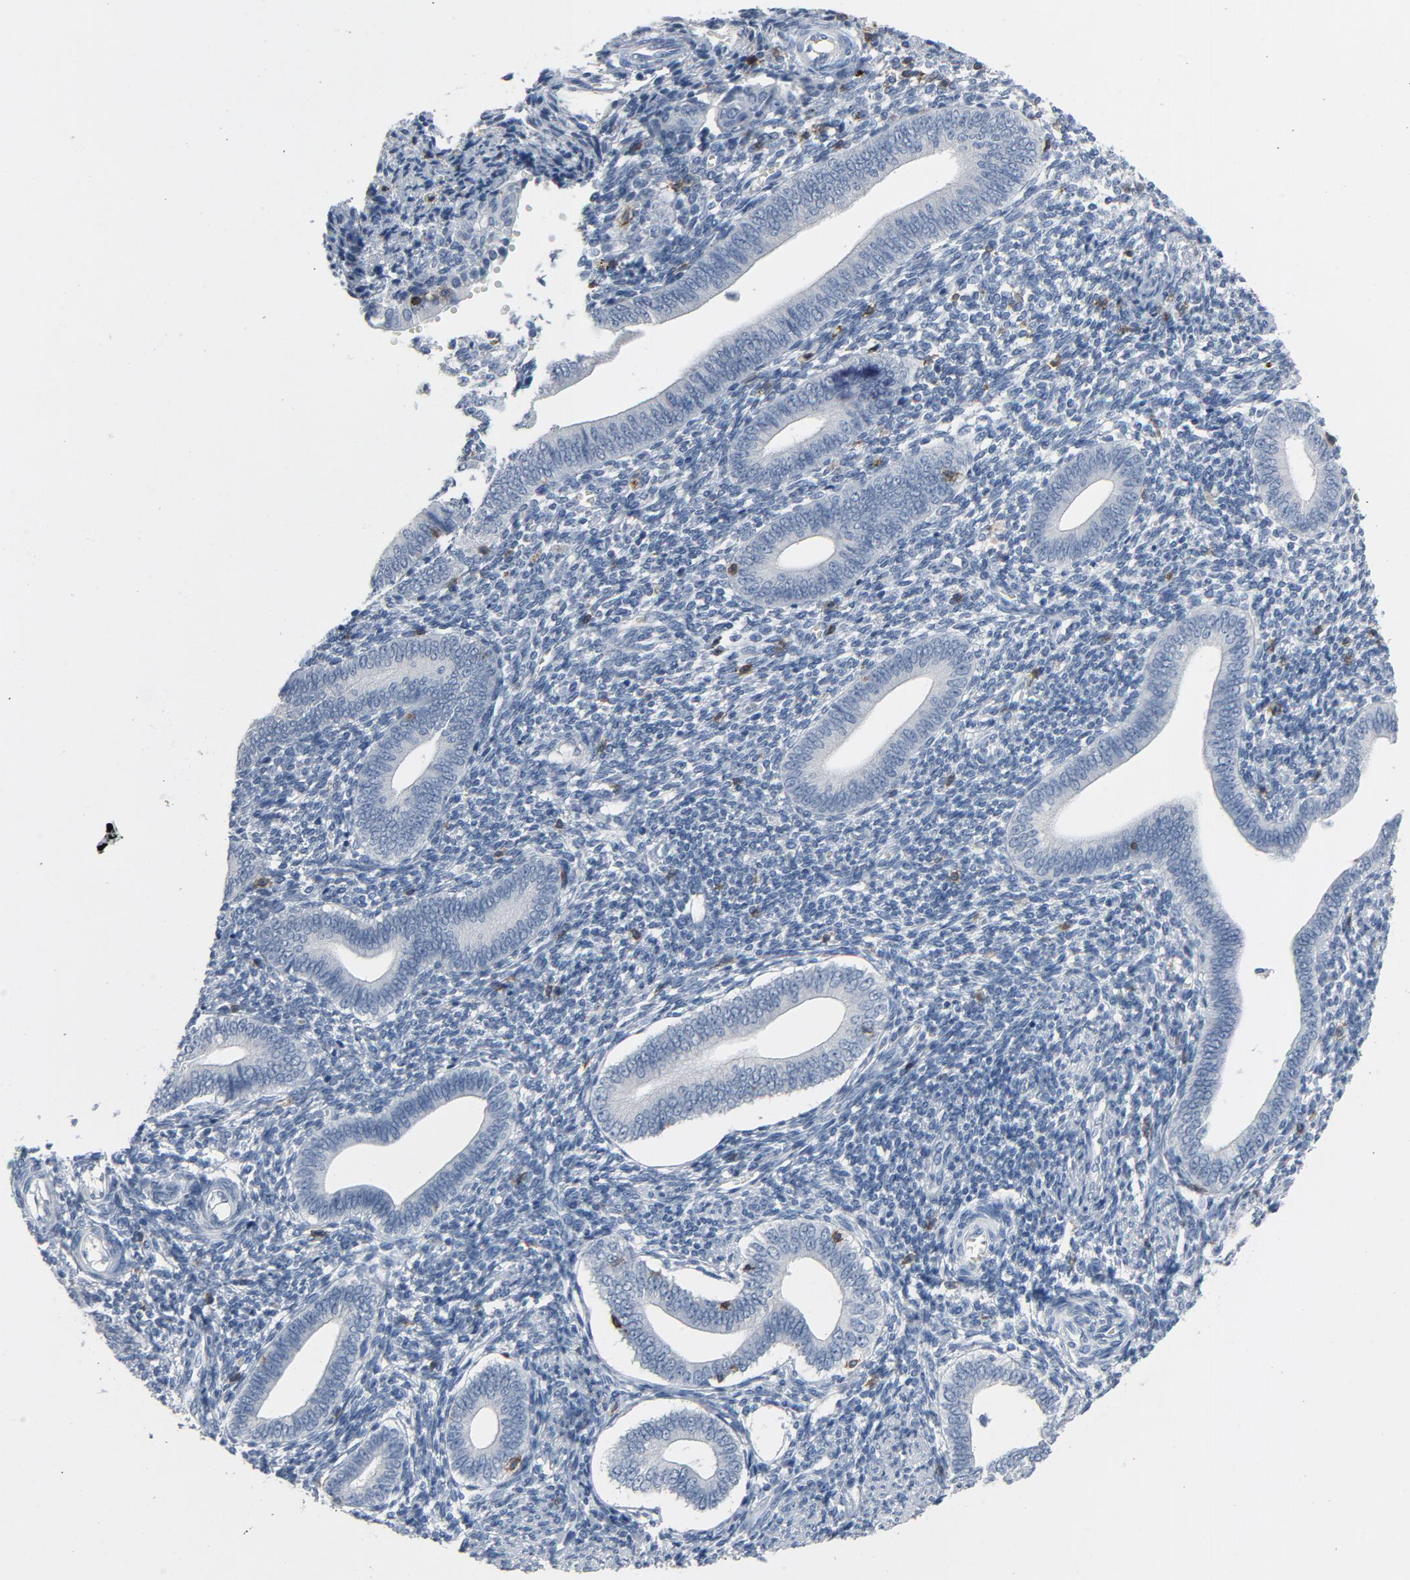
{"staining": {"intensity": "moderate", "quantity": "<25%", "location": "cytoplasmic/membranous"}, "tissue": "endometrium", "cell_type": "Cells in endometrial stroma", "image_type": "normal", "snomed": [{"axis": "morphology", "description": "Normal tissue, NOS"}, {"axis": "topography", "description": "Uterus"}, {"axis": "topography", "description": "Endometrium"}], "caption": "Moderate cytoplasmic/membranous expression is appreciated in approximately <25% of cells in endometrial stroma in normal endometrium. The protein is shown in brown color, while the nuclei are stained blue.", "gene": "LCK", "patient": {"sex": "female", "age": 33}}